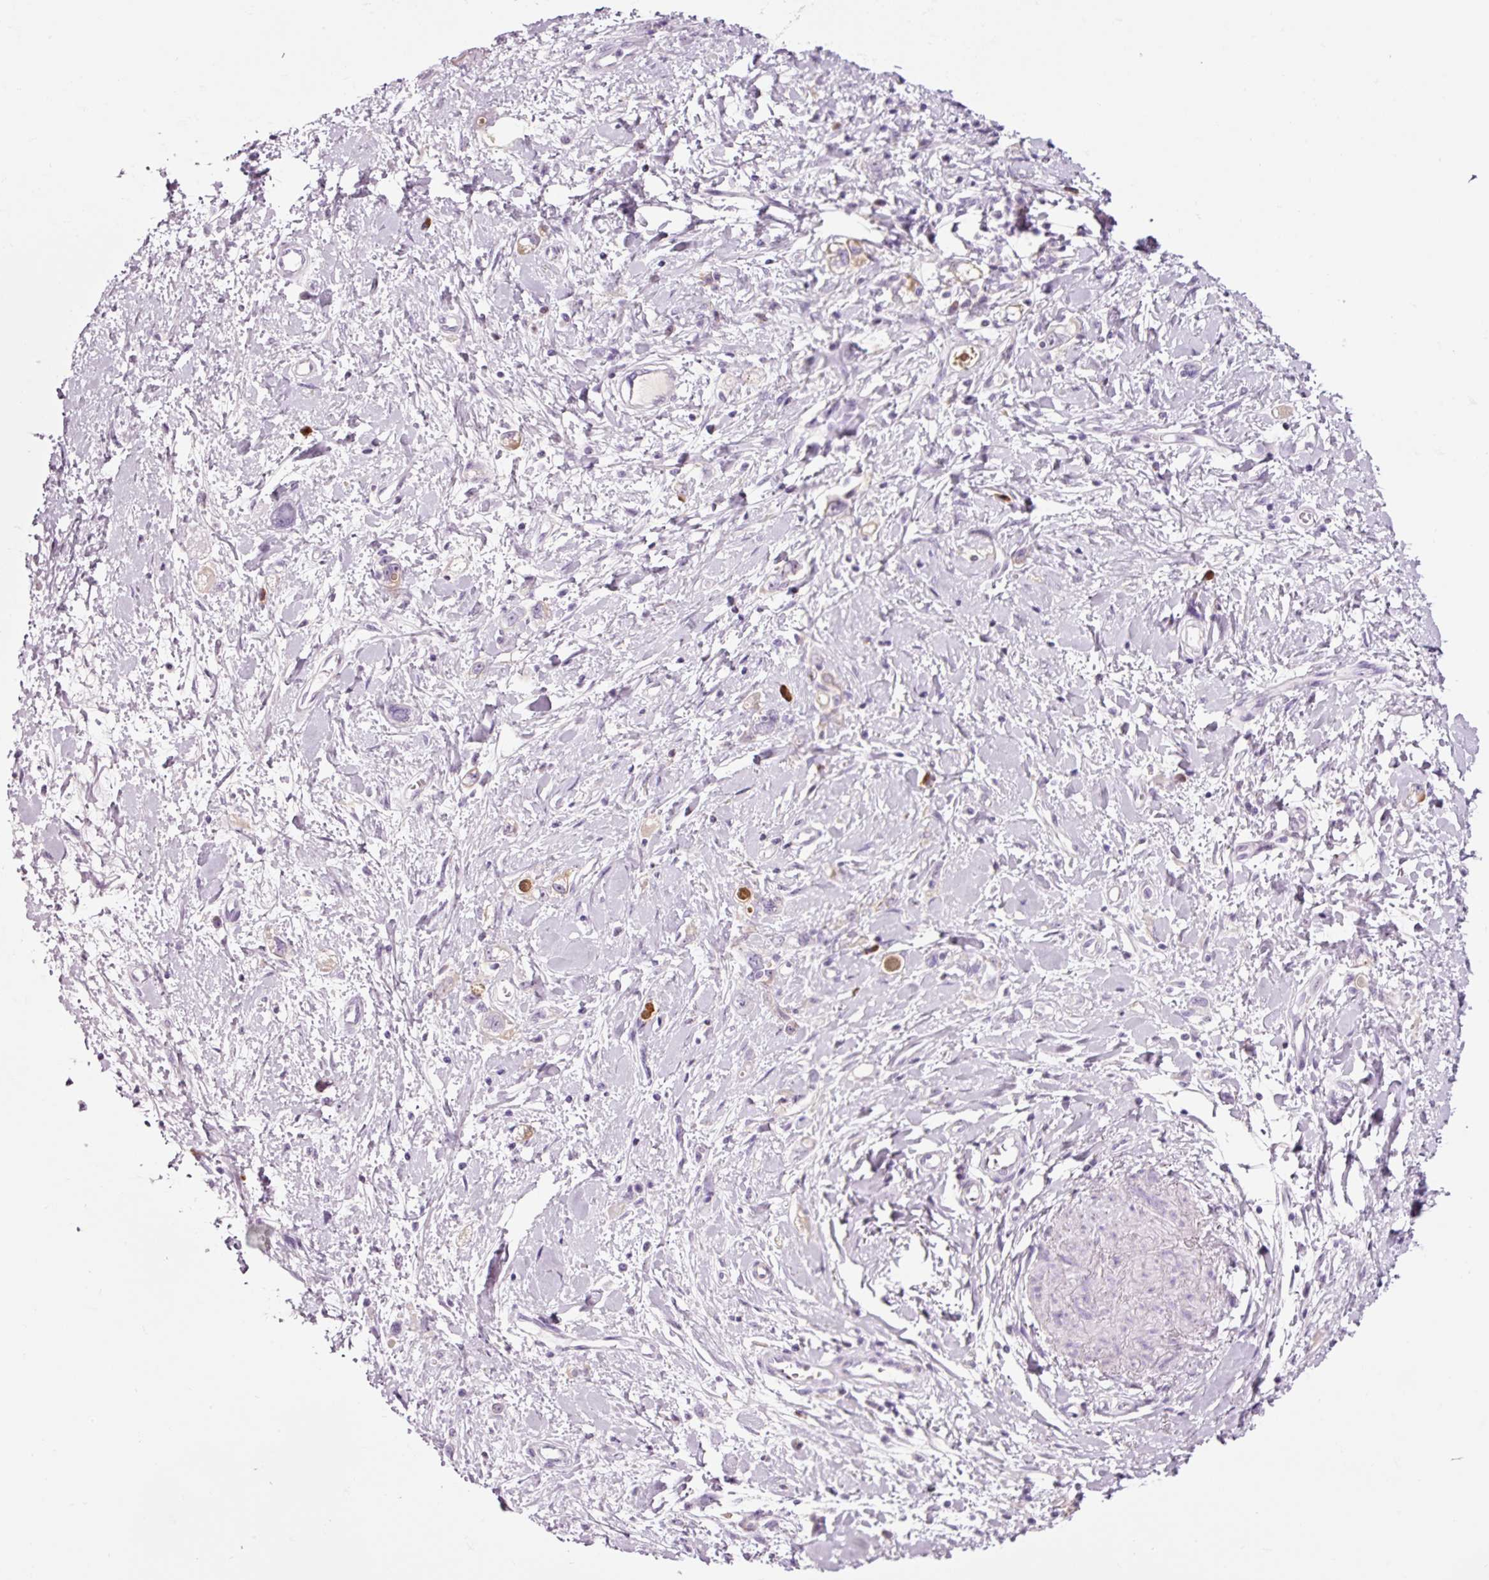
{"staining": {"intensity": "negative", "quantity": "none", "location": "none"}, "tissue": "stomach cancer", "cell_type": "Tumor cells", "image_type": "cancer", "snomed": [{"axis": "morphology", "description": "Adenocarcinoma, NOS"}, {"axis": "topography", "description": "Stomach"}], "caption": "The histopathology image demonstrates no significant expression in tumor cells of stomach adenocarcinoma.", "gene": "KLF1", "patient": {"sex": "female", "age": 76}}